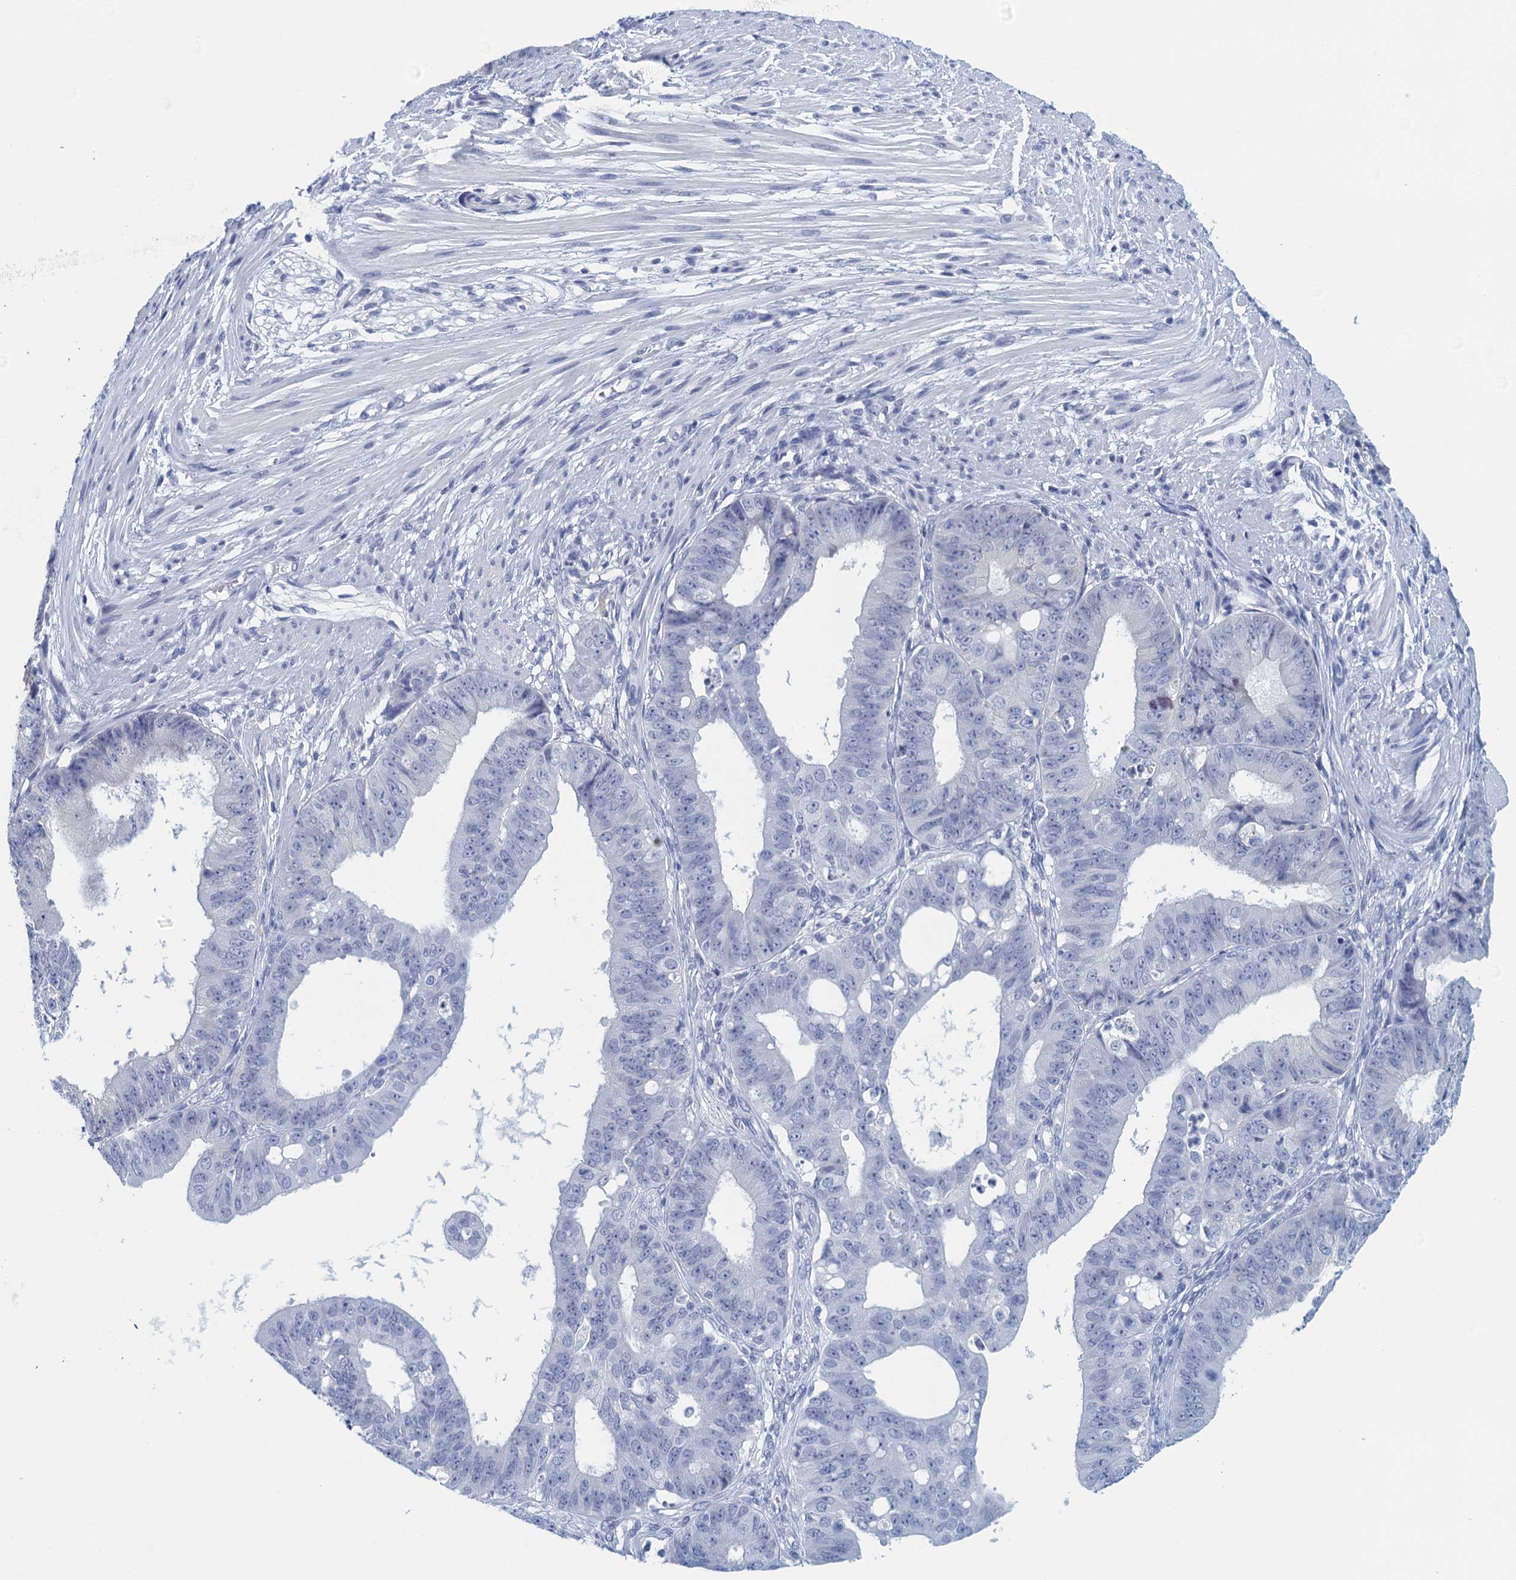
{"staining": {"intensity": "negative", "quantity": "none", "location": "none"}, "tissue": "ovarian cancer", "cell_type": "Tumor cells", "image_type": "cancer", "snomed": [{"axis": "morphology", "description": "Carcinoma, endometroid"}, {"axis": "topography", "description": "Appendix"}, {"axis": "topography", "description": "Ovary"}], "caption": "Immunohistochemistry of ovarian cancer shows no positivity in tumor cells.", "gene": "CYP51A1", "patient": {"sex": "female", "age": 42}}